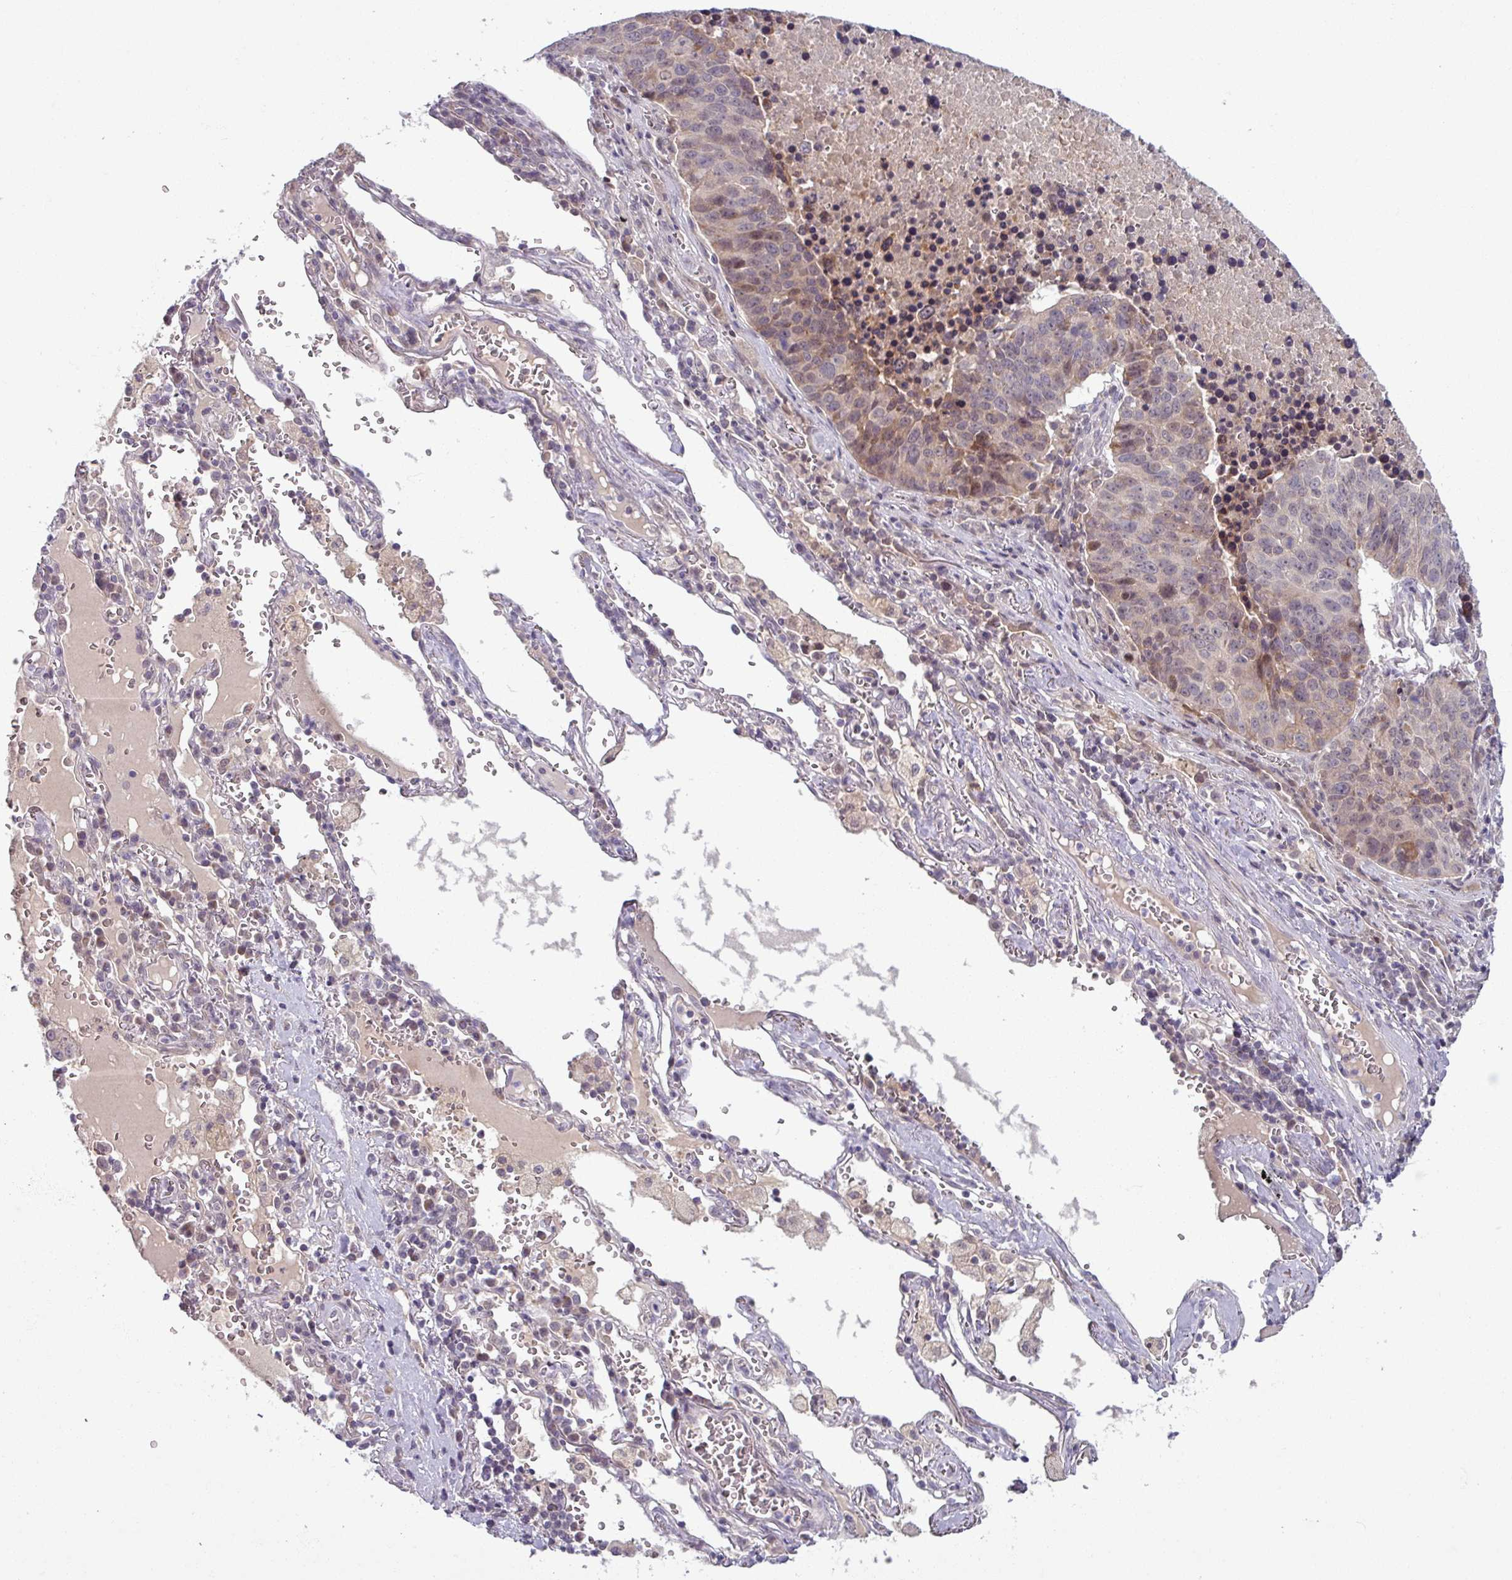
{"staining": {"intensity": "moderate", "quantity": "<25%", "location": "nuclear"}, "tissue": "lung cancer", "cell_type": "Tumor cells", "image_type": "cancer", "snomed": [{"axis": "morphology", "description": "Squamous cell carcinoma, NOS"}, {"axis": "topography", "description": "Lung"}], "caption": "Immunohistochemistry (IHC) photomicrograph of human lung cancer stained for a protein (brown), which reveals low levels of moderate nuclear staining in about <25% of tumor cells.", "gene": "OGFOD3", "patient": {"sex": "female", "age": 66}}